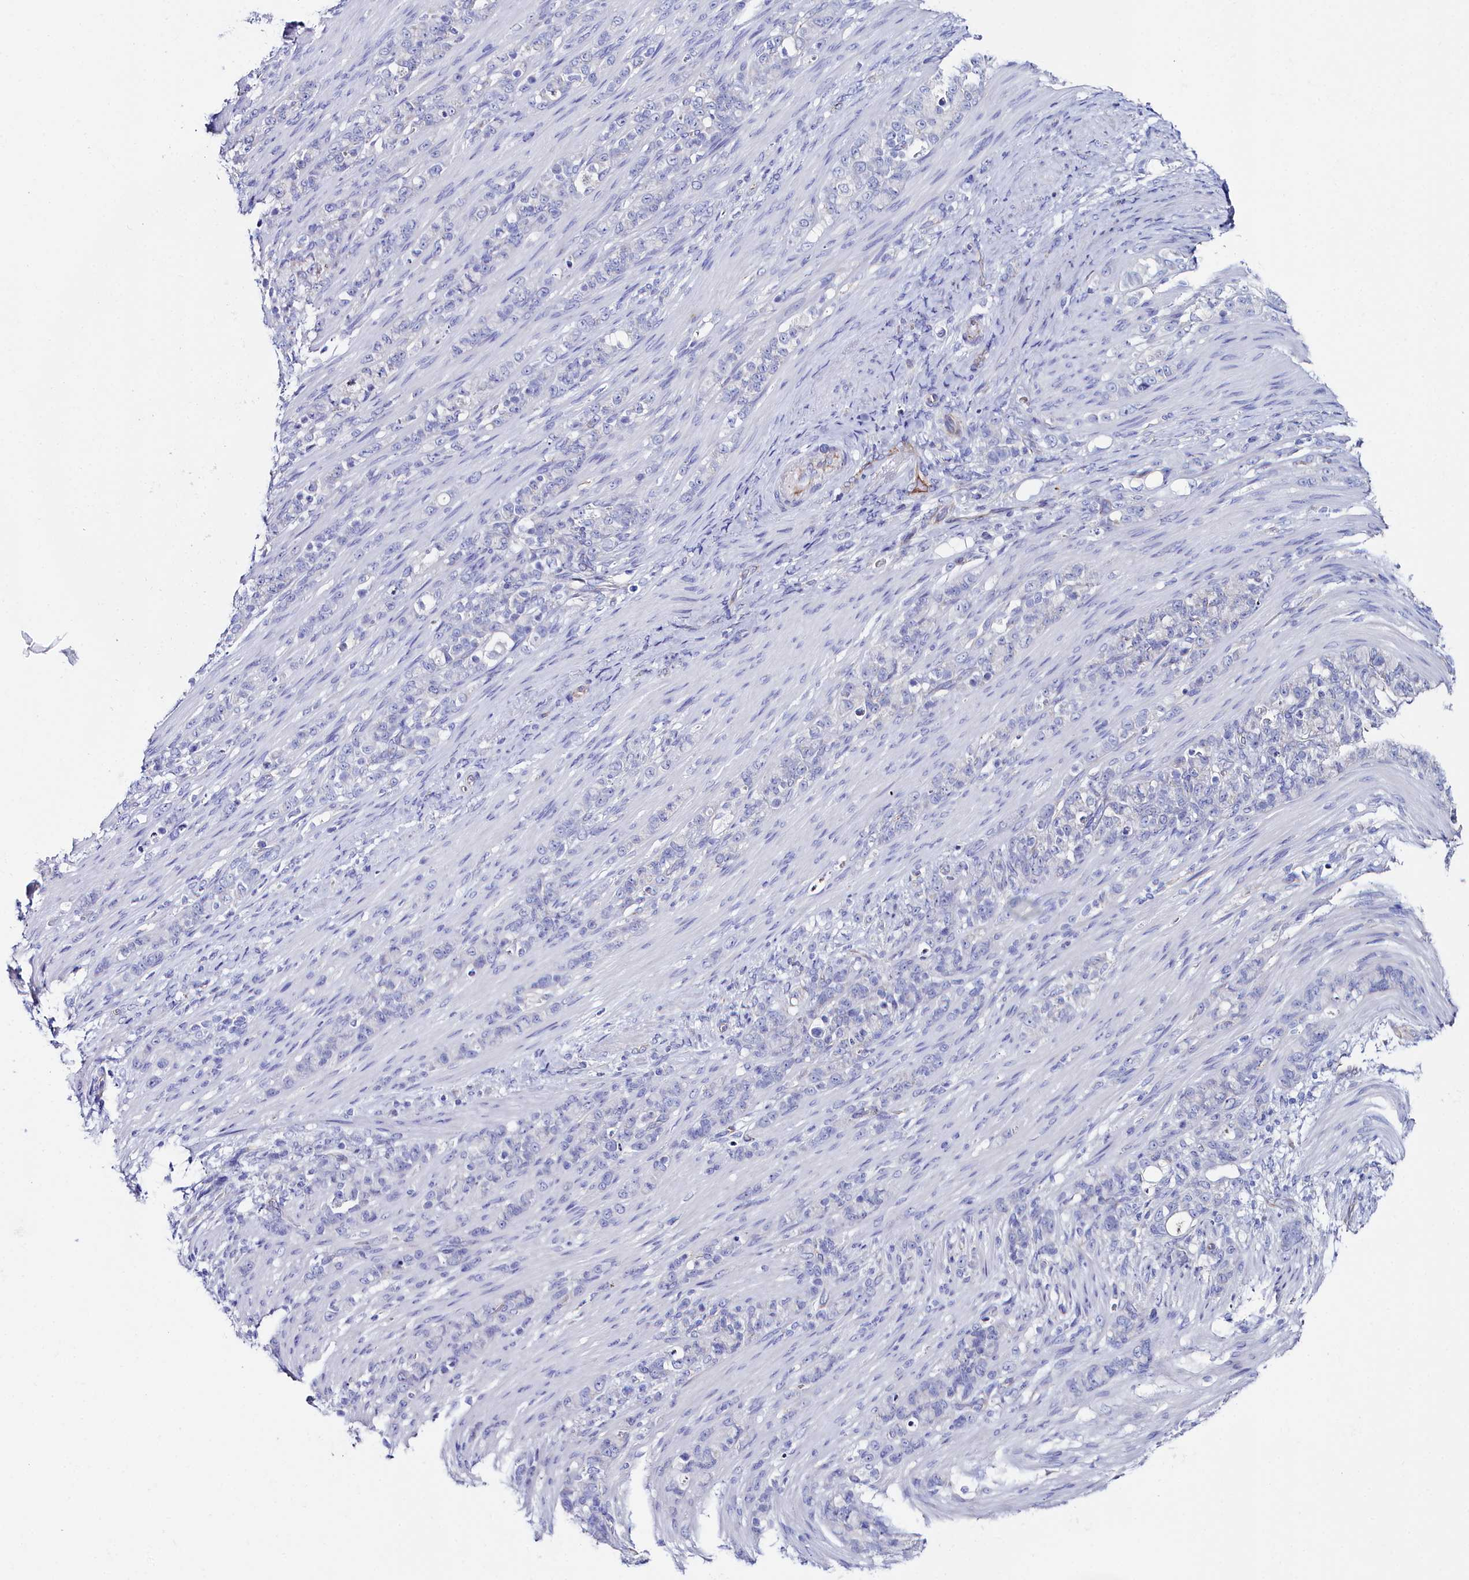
{"staining": {"intensity": "negative", "quantity": "none", "location": "none"}, "tissue": "stomach cancer", "cell_type": "Tumor cells", "image_type": "cancer", "snomed": [{"axis": "morphology", "description": "Adenocarcinoma, NOS"}, {"axis": "topography", "description": "Stomach"}], "caption": "Micrograph shows no significant protein staining in tumor cells of stomach cancer (adenocarcinoma). The staining was performed using DAB to visualize the protein expression in brown, while the nuclei were stained in blue with hematoxylin (Magnification: 20x).", "gene": "SLC49A3", "patient": {"sex": "female", "age": 79}}